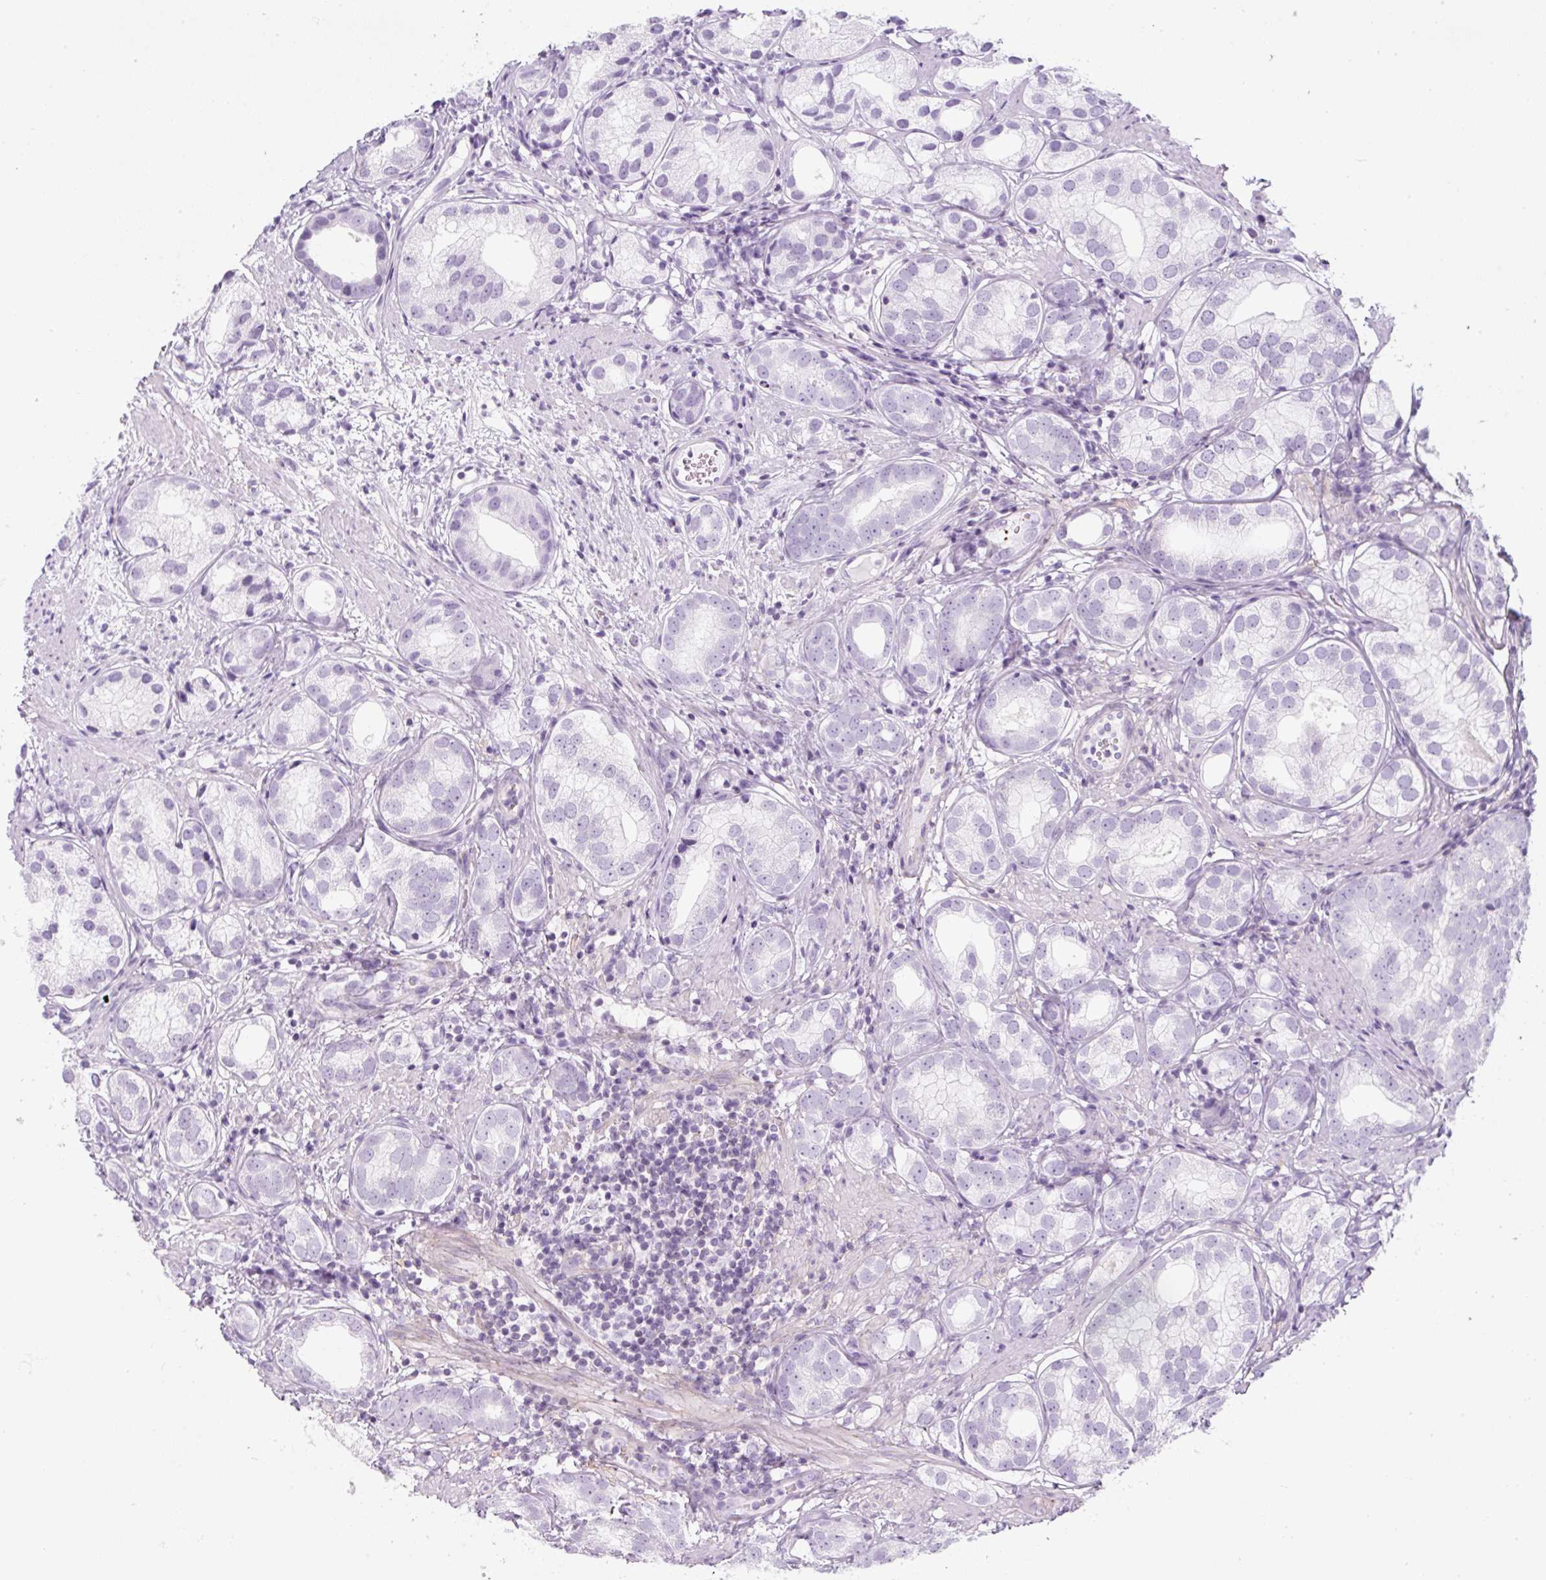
{"staining": {"intensity": "negative", "quantity": "none", "location": "none"}, "tissue": "prostate cancer", "cell_type": "Tumor cells", "image_type": "cancer", "snomed": [{"axis": "morphology", "description": "Adenocarcinoma, High grade"}, {"axis": "topography", "description": "Prostate"}], "caption": "There is no significant positivity in tumor cells of high-grade adenocarcinoma (prostate).", "gene": "PF4V1", "patient": {"sex": "male", "age": 82}}